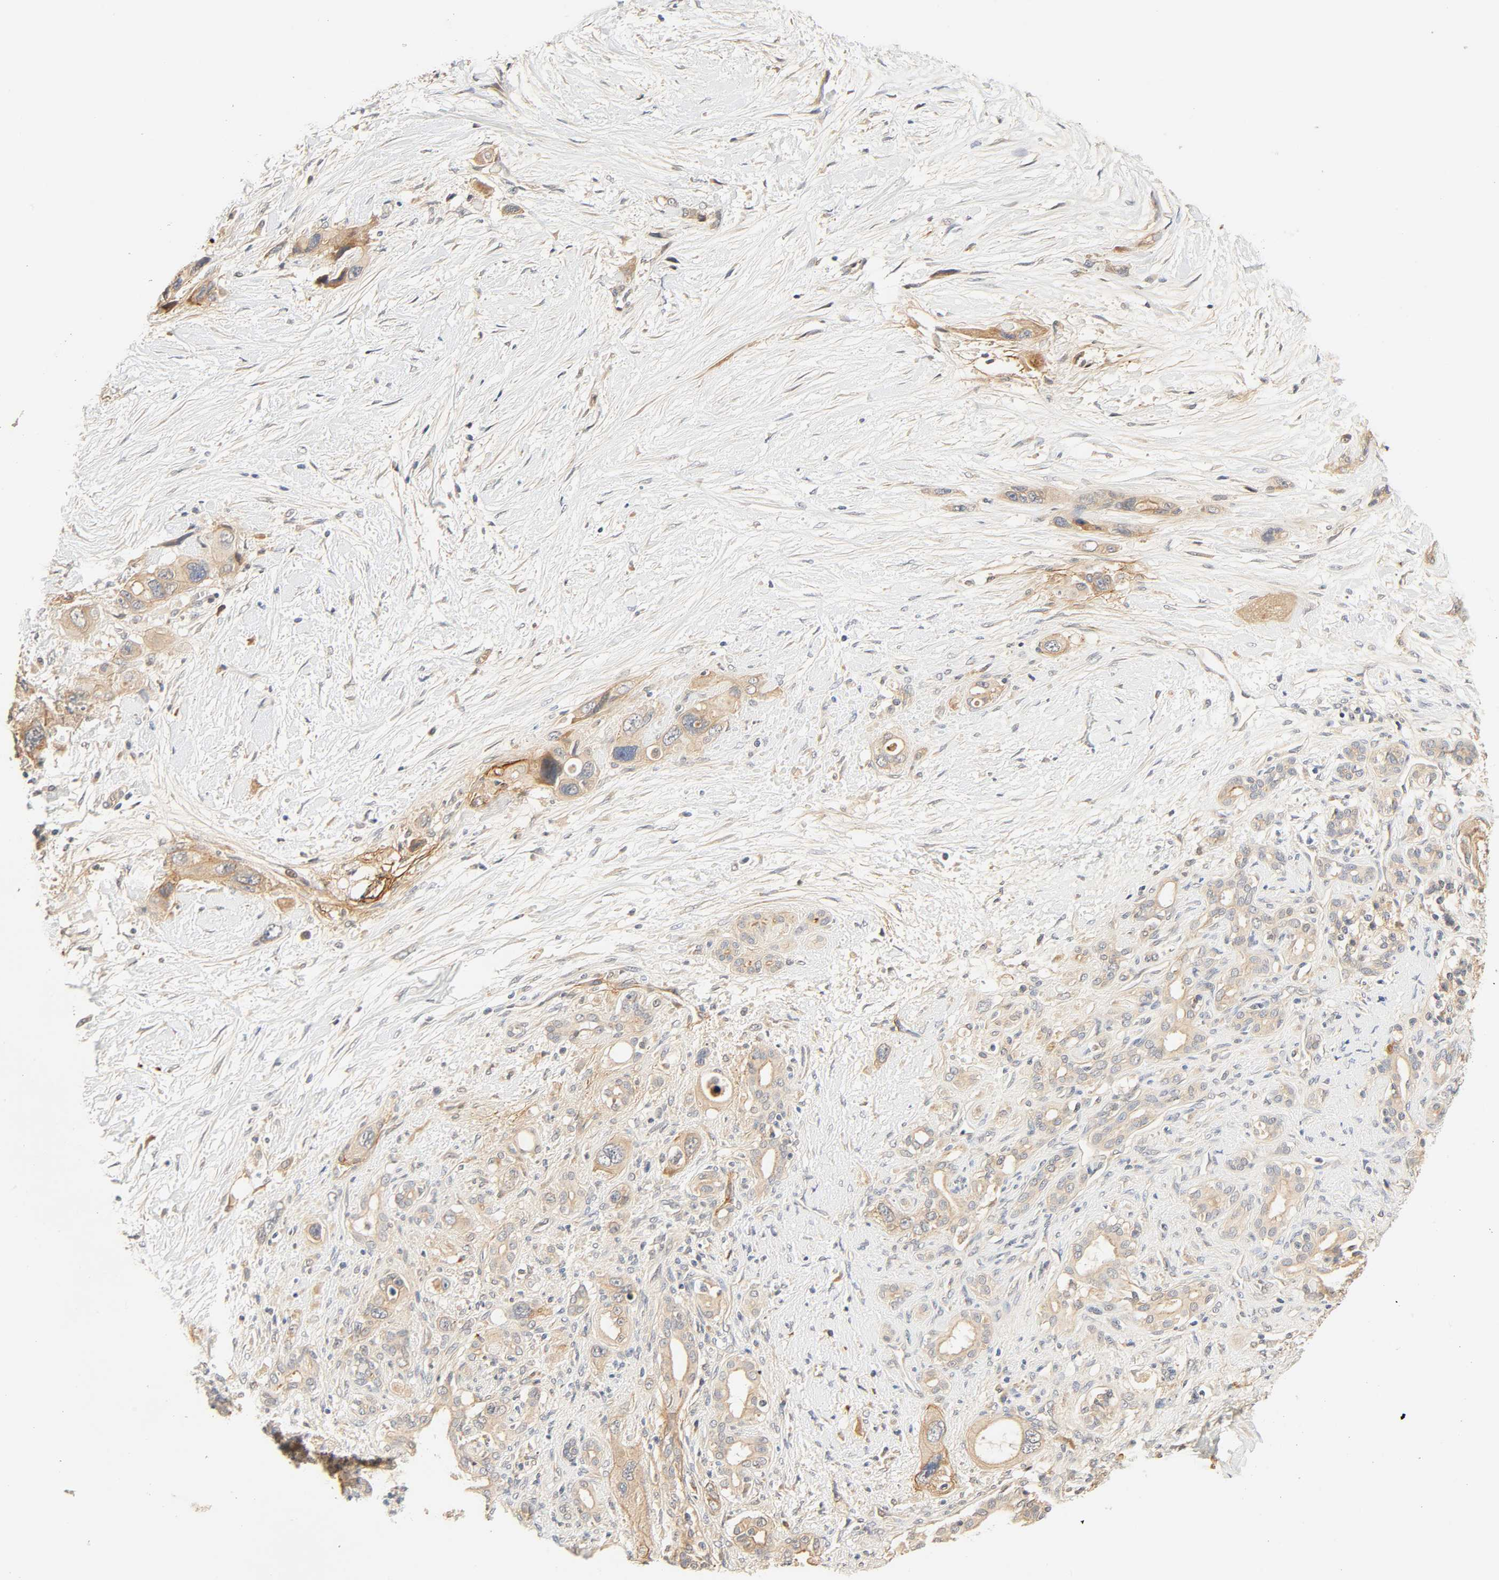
{"staining": {"intensity": "weak", "quantity": ">75%", "location": "cytoplasmic/membranous"}, "tissue": "pancreatic cancer", "cell_type": "Tumor cells", "image_type": "cancer", "snomed": [{"axis": "morphology", "description": "Adenocarcinoma, NOS"}, {"axis": "topography", "description": "Pancreas"}], "caption": "Brown immunohistochemical staining in adenocarcinoma (pancreatic) reveals weak cytoplasmic/membranous positivity in about >75% of tumor cells.", "gene": "CACNA1G", "patient": {"sex": "male", "age": 46}}